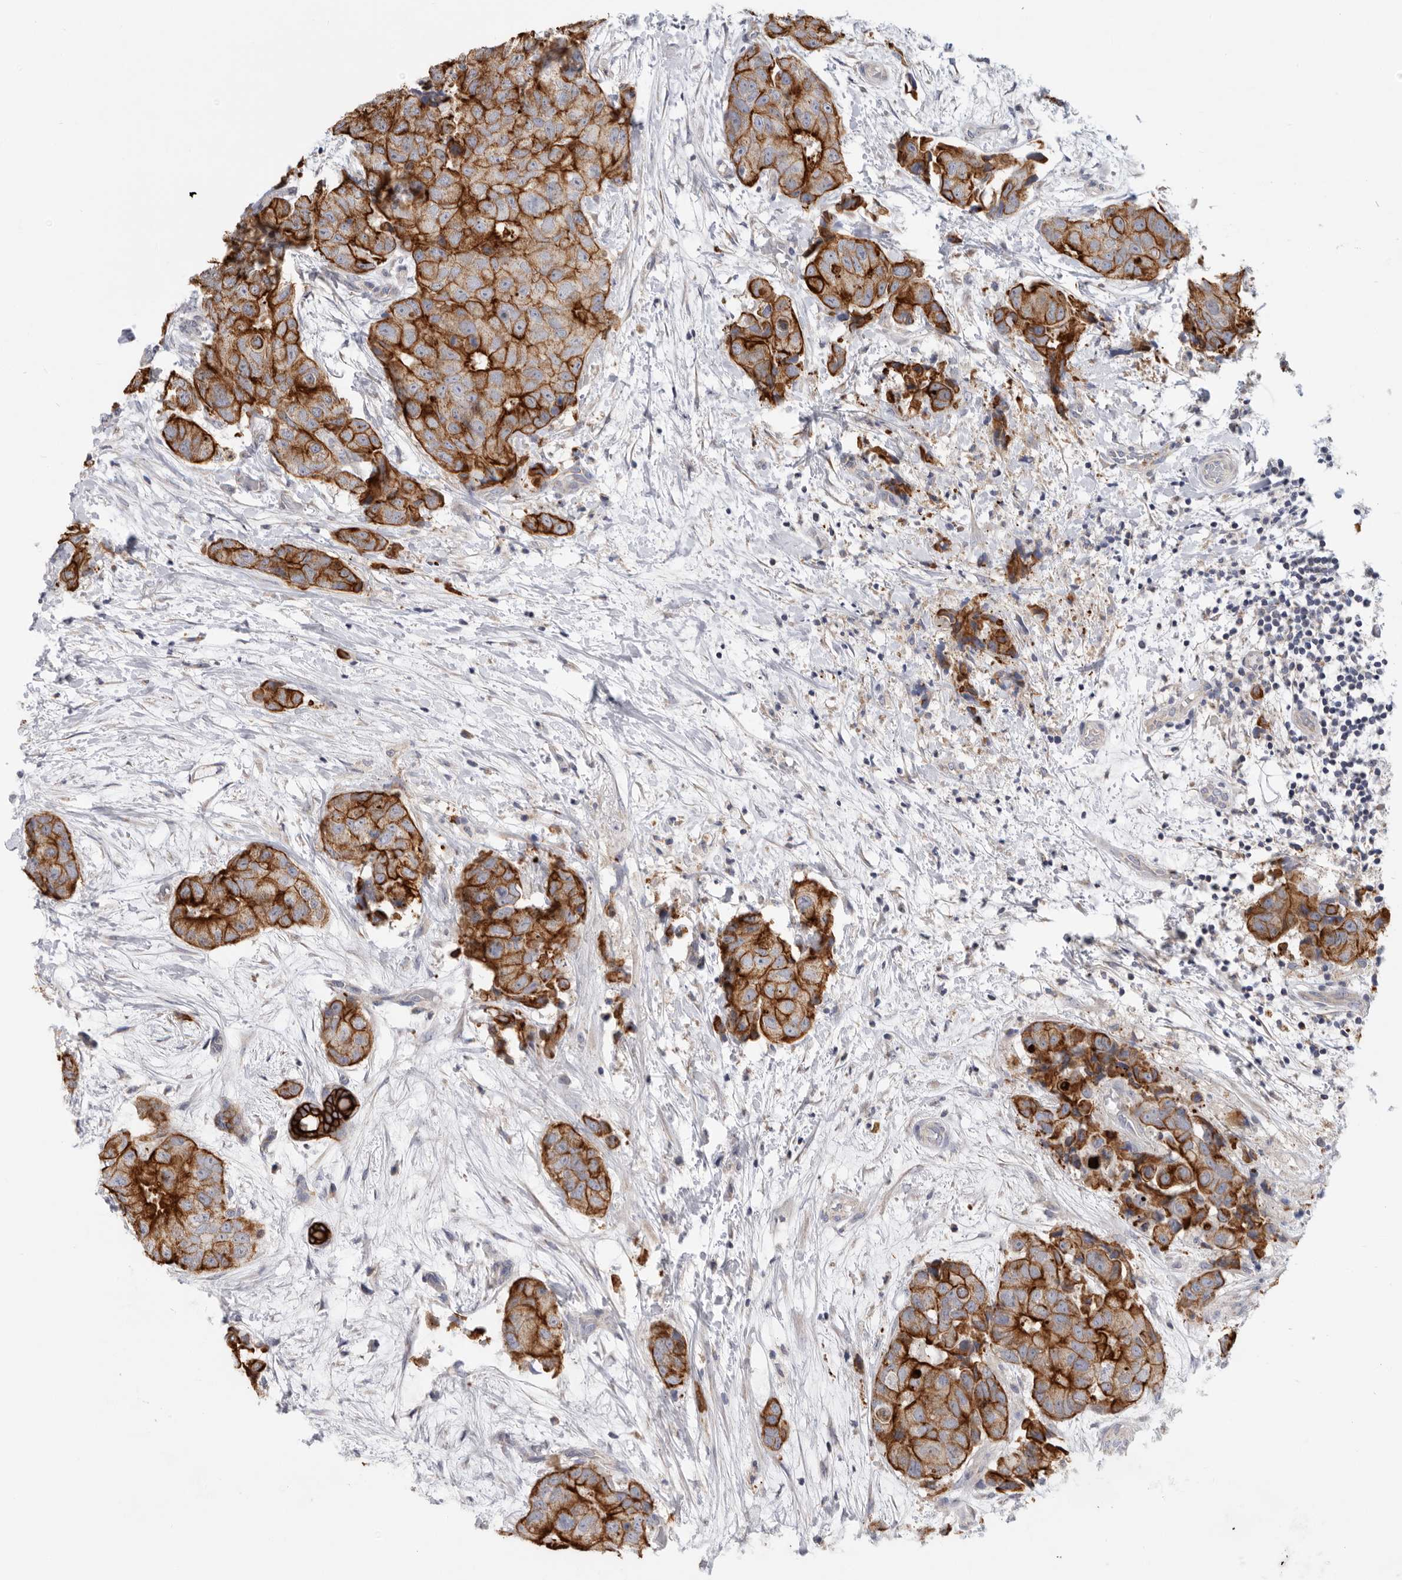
{"staining": {"intensity": "strong", "quantity": ">75%", "location": "cytoplasmic/membranous"}, "tissue": "breast cancer", "cell_type": "Tumor cells", "image_type": "cancer", "snomed": [{"axis": "morphology", "description": "Duct carcinoma"}, {"axis": "topography", "description": "Breast"}], "caption": "Immunohistochemical staining of breast cancer (invasive ductal carcinoma) demonstrates high levels of strong cytoplasmic/membranous expression in about >75% of tumor cells. Ihc stains the protein in brown and the nuclei are stained blue.", "gene": "MTFR1L", "patient": {"sex": "female", "age": 62}}